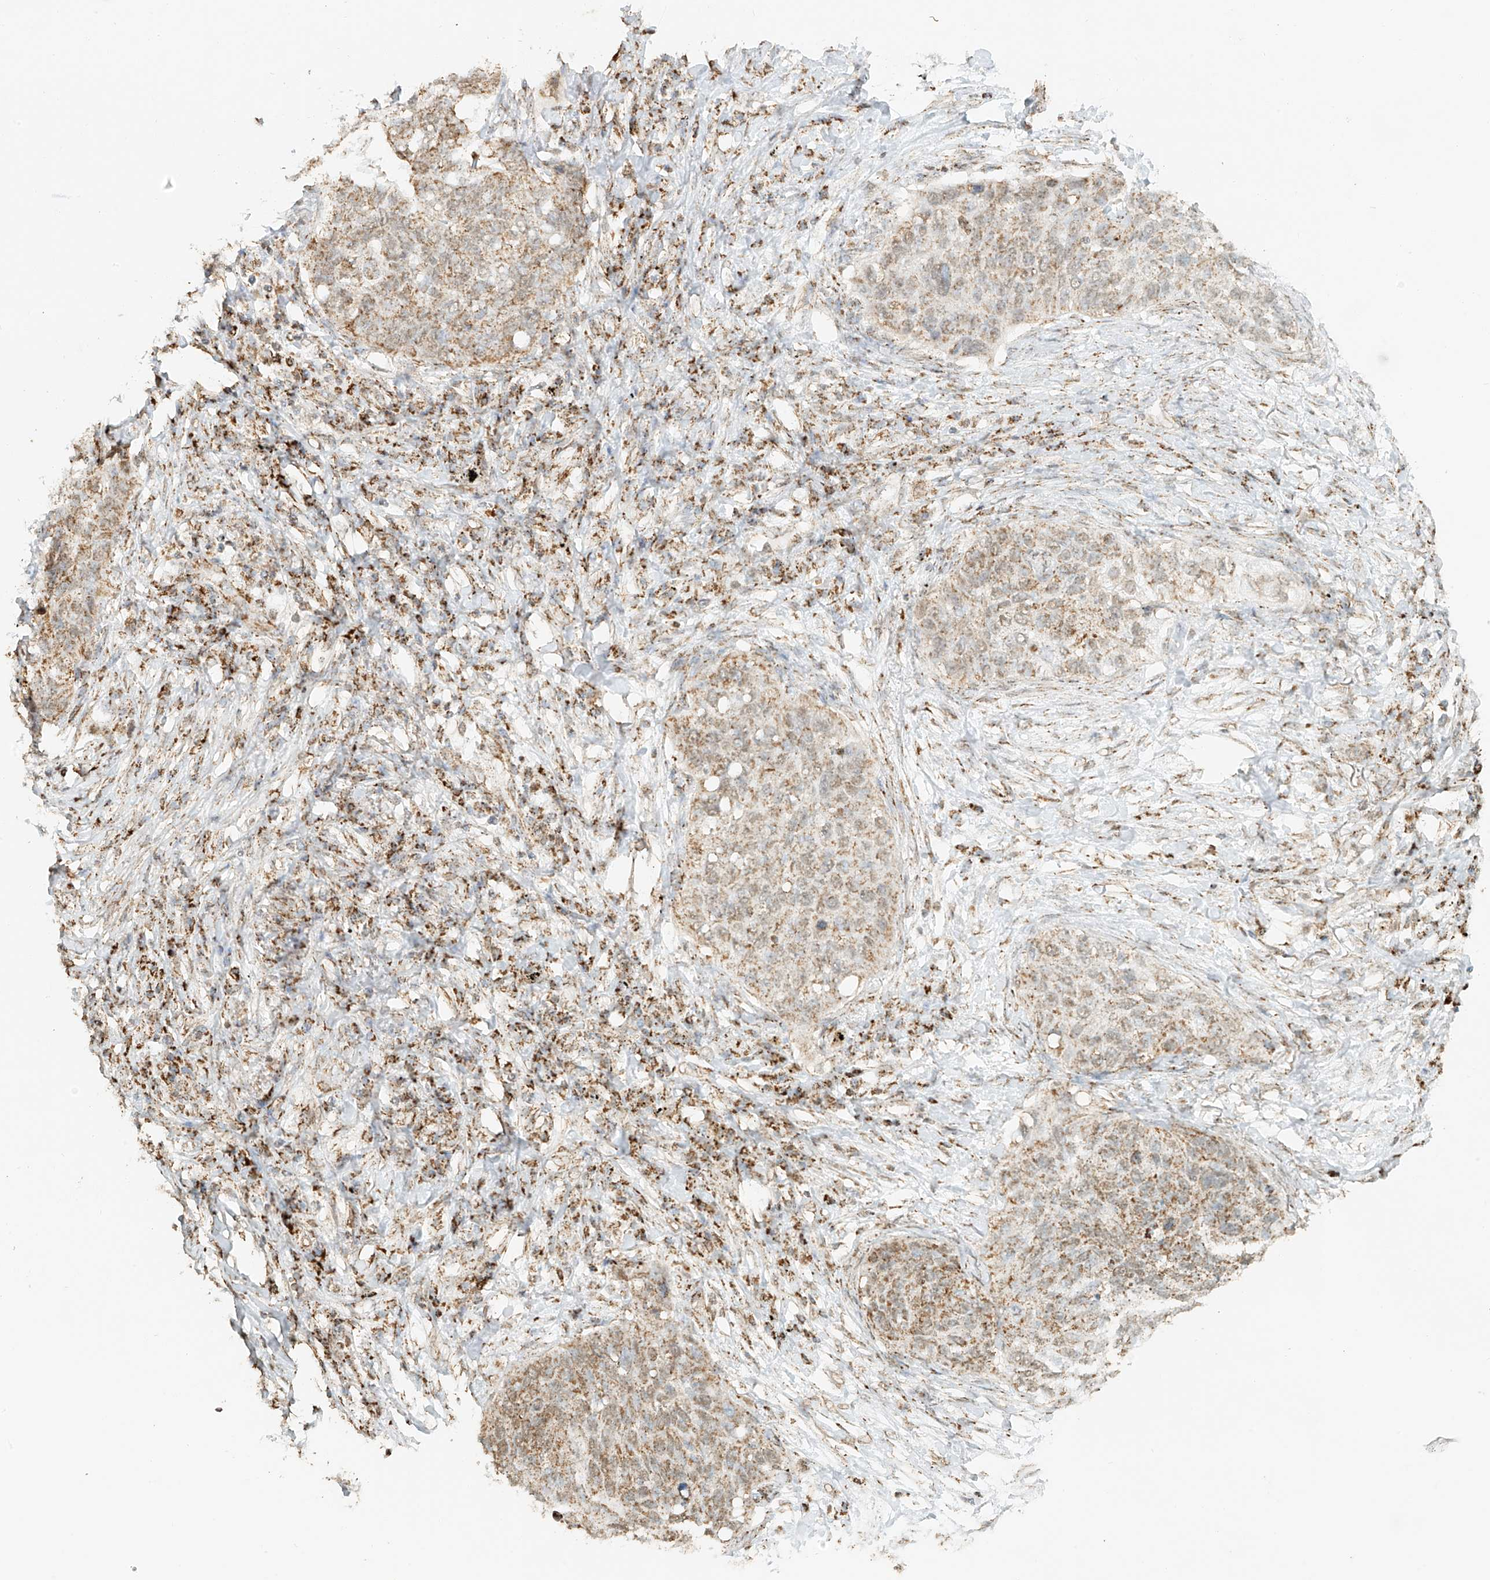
{"staining": {"intensity": "weak", "quantity": ">75%", "location": "cytoplasmic/membranous"}, "tissue": "lung cancer", "cell_type": "Tumor cells", "image_type": "cancer", "snomed": [{"axis": "morphology", "description": "Squamous cell carcinoma, NOS"}, {"axis": "topography", "description": "Lung"}], "caption": "Lung cancer (squamous cell carcinoma) stained for a protein (brown) exhibits weak cytoplasmic/membranous positive positivity in approximately >75% of tumor cells.", "gene": "MIPEP", "patient": {"sex": "female", "age": 63}}